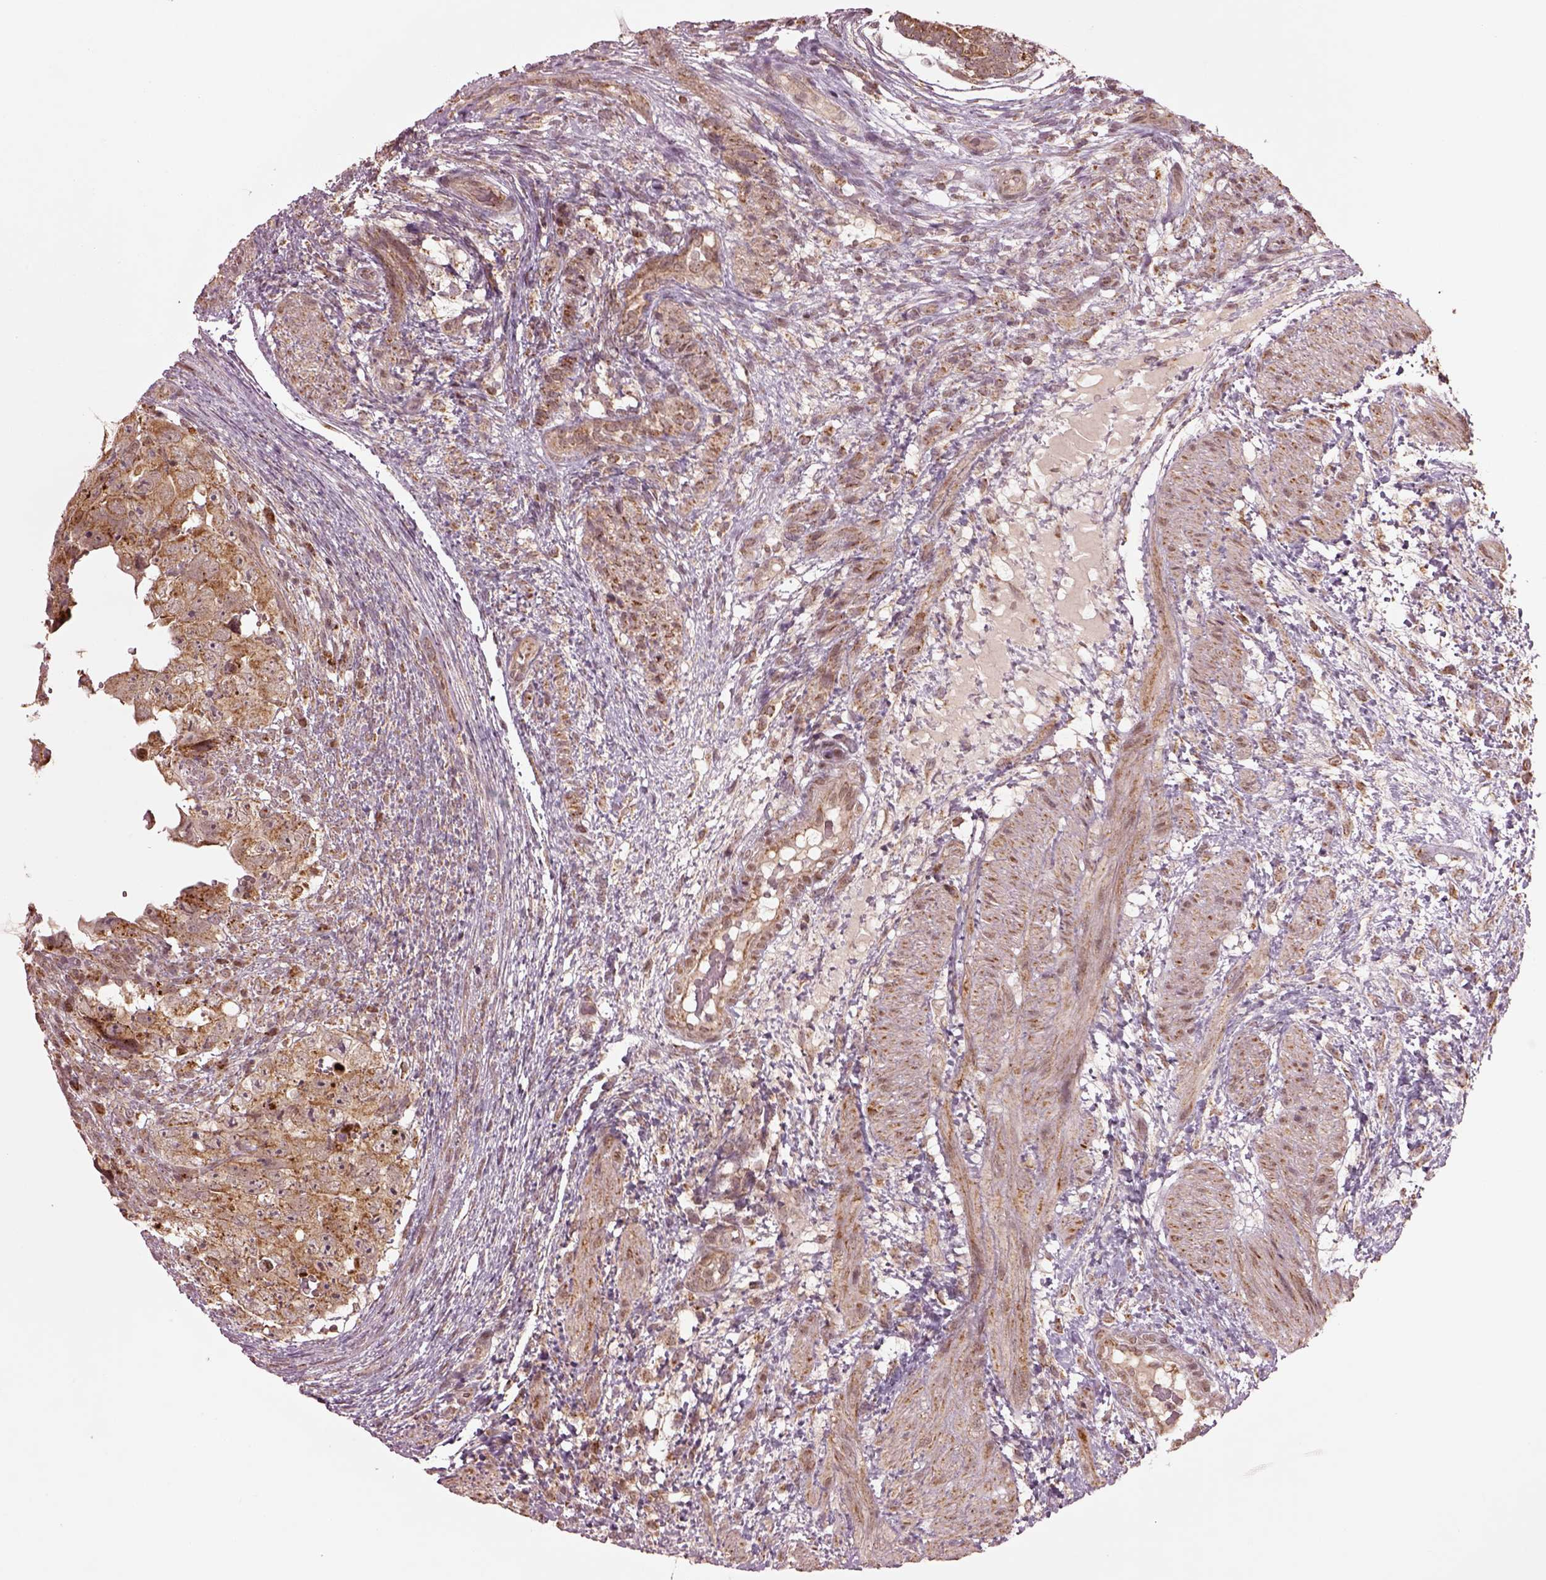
{"staining": {"intensity": "moderate", "quantity": ">75%", "location": "cytoplasmic/membranous"}, "tissue": "testis cancer", "cell_type": "Tumor cells", "image_type": "cancer", "snomed": [{"axis": "morphology", "description": "Normal tissue, NOS"}, {"axis": "morphology", "description": "Carcinoma, Embryonal, NOS"}, {"axis": "topography", "description": "Testis"}, {"axis": "topography", "description": "Epididymis"}], "caption": "DAB immunohistochemical staining of testis embryonal carcinoma displays moderate cytoplasmic/membranous protein staining in about >75% of tumor cells.", "gene": "SEL1L3", "patient": {"sex": "male", "age": 24}}